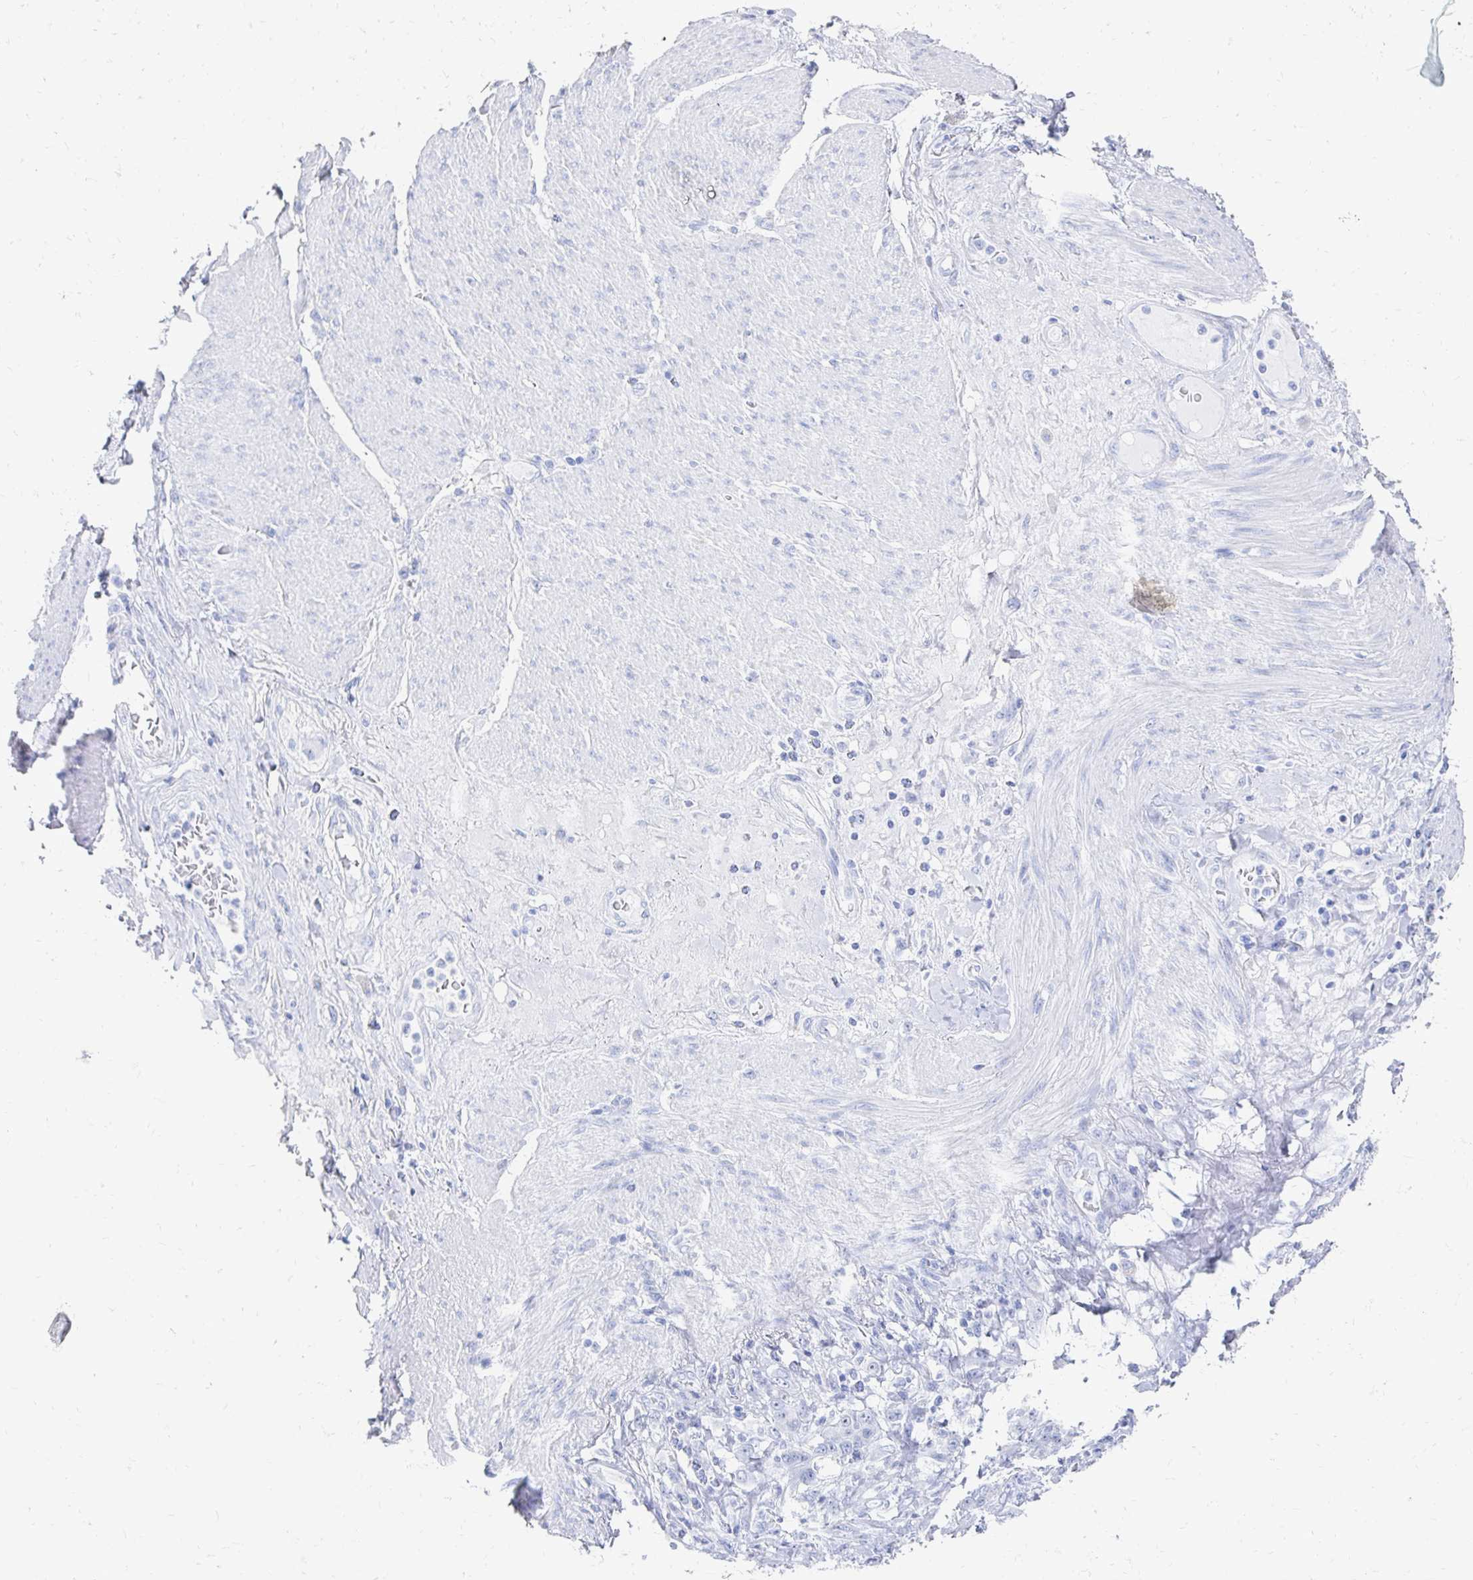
{"staining": {"intensity": "negative", "quantity": "none", "location": "none"}, "tissue": "stomach cancer", "cell_type": "Tumor cells", "image_type": "cancer", "snomed": [{"axis": "morphology", "description": "Adenocarcinoma, NOS"}, {"axis": "topography", "description": "Stomach"}], "caption": "IHC image of human stomach adenocarcinoma stained for a protein (brown), which shows no positivity in tumor cells.", "gene": "CST6", "patient": {"sex": "female", "age": 79}}